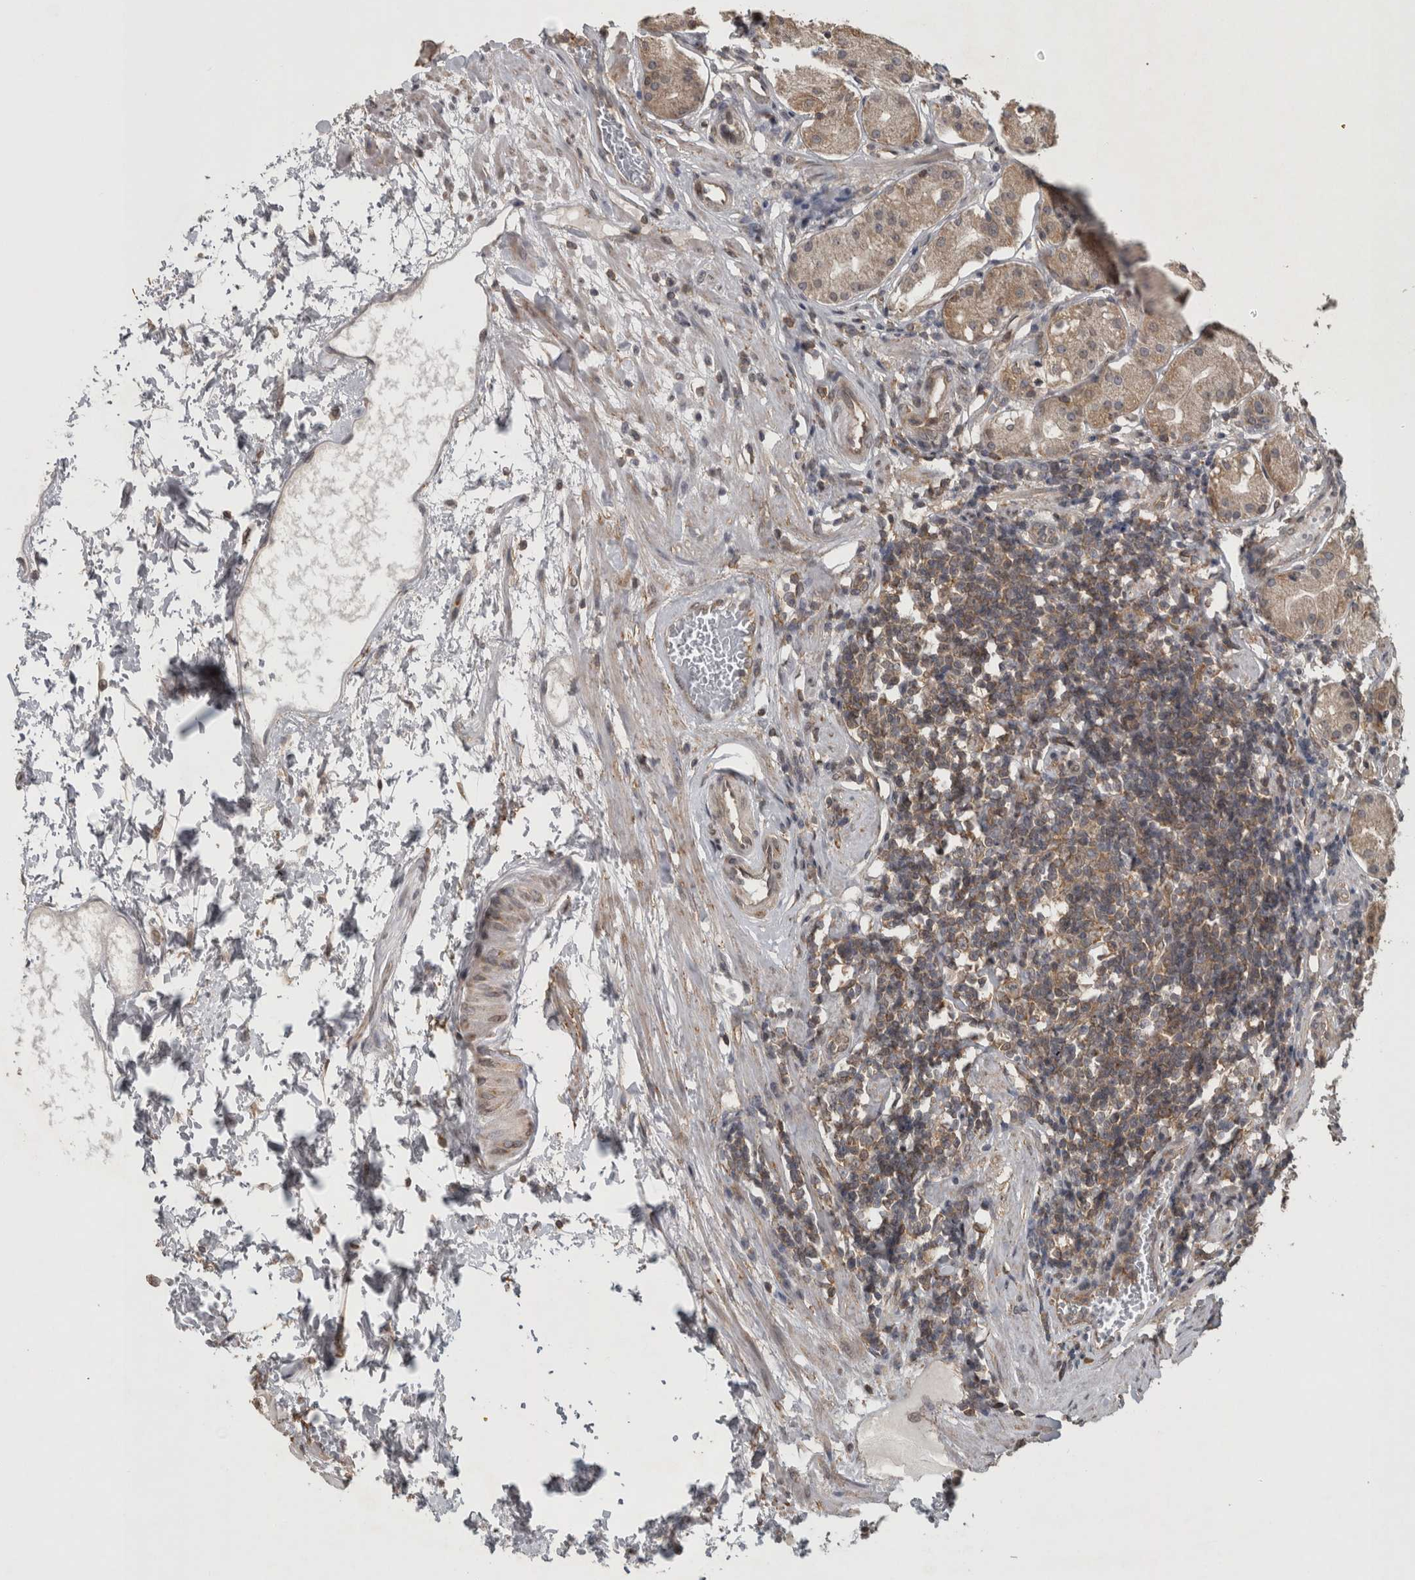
{"staining": {"intensity": "weak", "quantity": "<25%", "location": "cytoplasmic/membranous"}, "tissue": "stomach", "cell_type": "Glandular cells", "image_type": "normal", "snomed": [{"axis": "morphology", "description": "Normal tissue, NOS"}, {"axis": "topography", "description": "Stomach"}, {"axis": "topography", "description": "Stomach, lower"}], "caption": "This is a photomicrograph of immunohistochemistry staining of normal stomach, which shows no staining in glandular cells.", "gene": "ATXN2", "patient": {"sex": "female", "age": 56}}